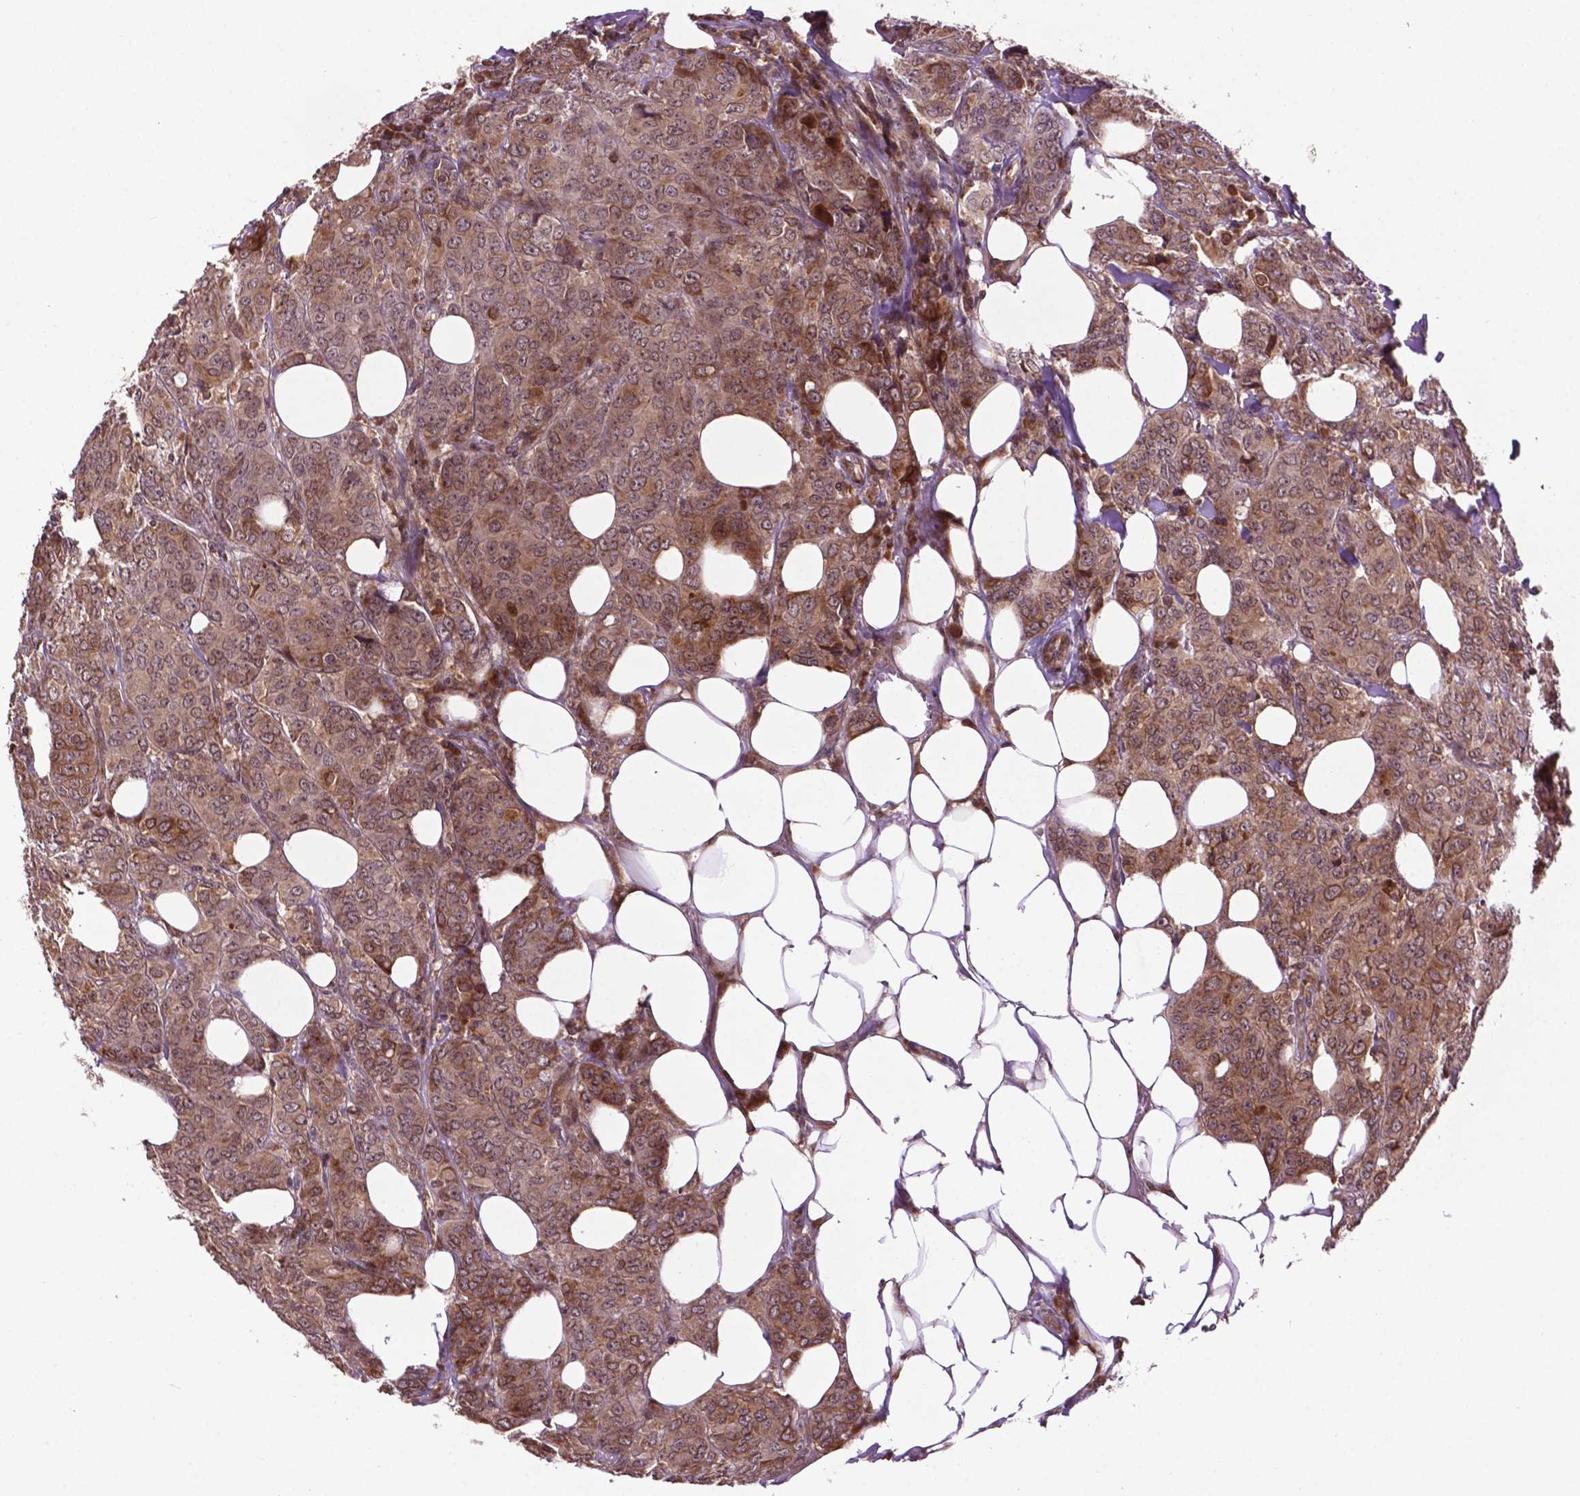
{"staining": {"intensity": "moderate", "quantity": ">75%", "location": "cytoplasmic/membranous"}, "tissue": "breast cancer", "cell_type": "Tumor cells", "image_type": "cancer", "snomed": [{"axis": "morphology", "description": "Duct carcinoma"}, {"axis": "topography", "description": "Breast"}], "caption": "Protein staining by immunohistochemistry displays moderate cytoplasmic/membranous staining in about >75% of tumor cells in breast cancer.", "gene": "TMX2", "patient": {"sex": "female", "age": 43}}